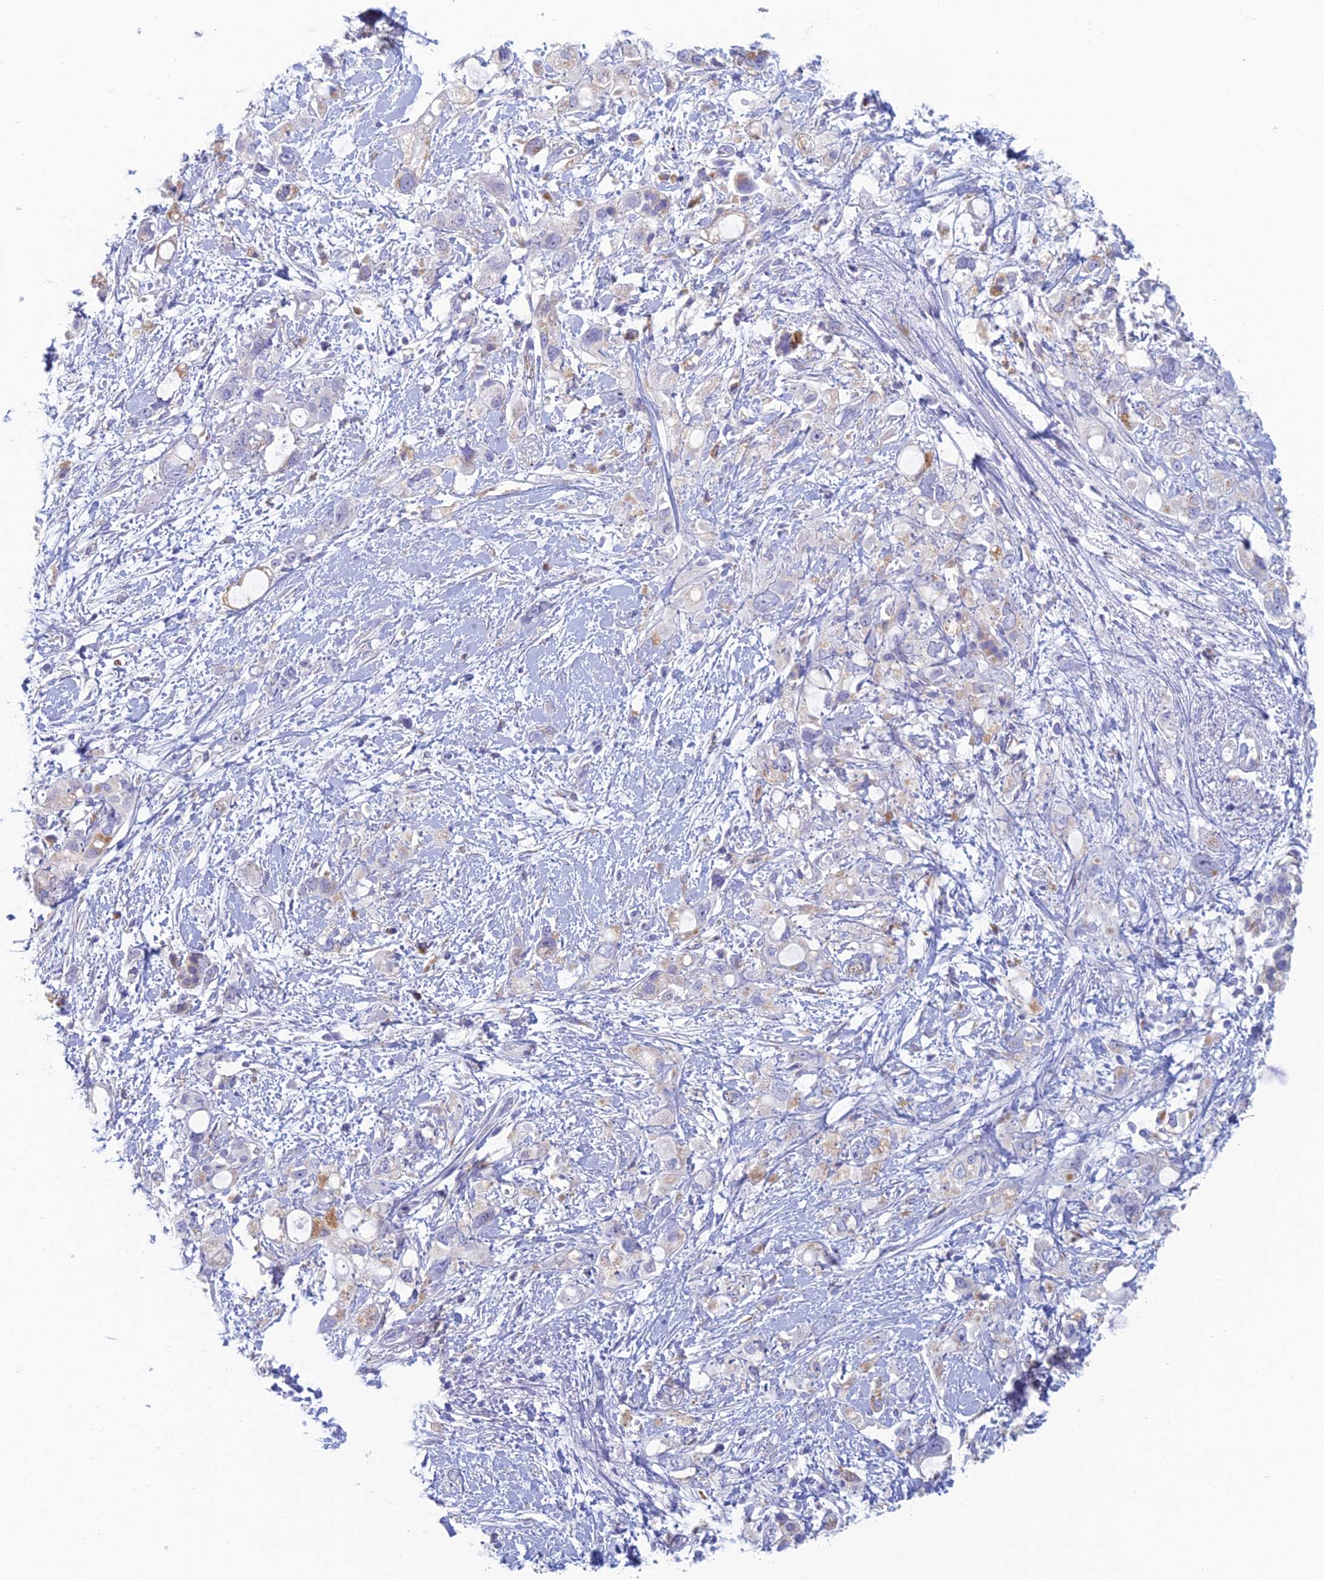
{"staining": {"intensity": "weak", "quantity": "<25%", "location": "cytoplasmic/membranous"}, "tissue": "pancreatic cancer", "cell_type": "Tumor cells", "image_type": "cancer", "snomed": [{"axis": "morphology", "description": "Adenocarcinoma, NOS"}, {"axis": "topography", "description": "Pancreas"}], "caption": "A high-resolution photomicrograph shows IHC staining of pancreatic cancer (adenocarcinoma), which reveals no significant positivity in tumor cells.", "gene": "FERD3L", "patient": {"sex": "female", "age": 56}}